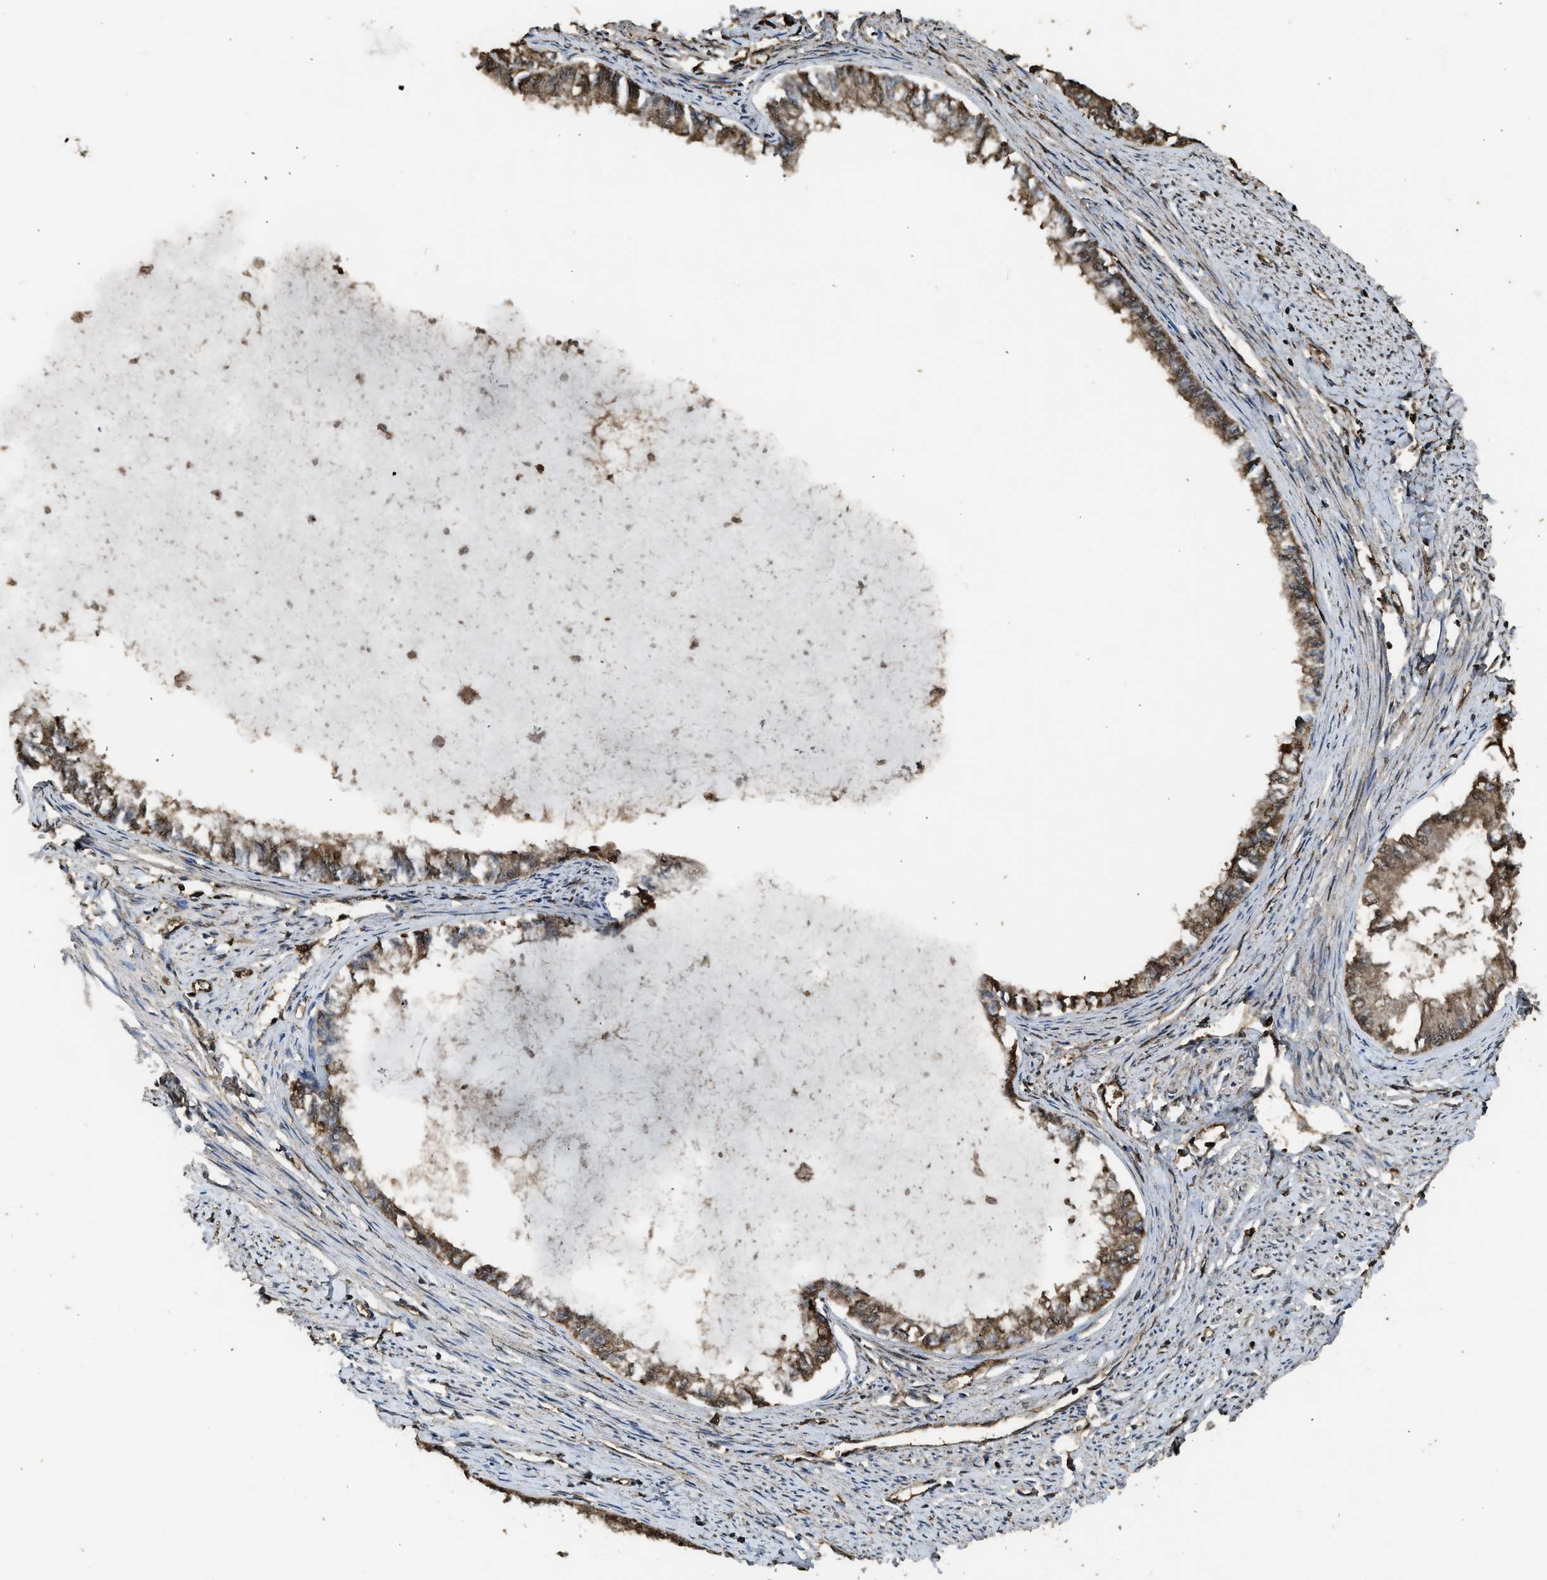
{"staining": {"intensity": "moderate", "quantity": ">75%", "location": "cytoplasmic/membranous"}, "tissue": "endometrial cancer", "cell_type": "Tumor cells", "image_type": "cancer", "snomed": [{"axis": "morphology", "description": "Adenocarcinoma, NOS"}, {"axis": "topography", "description": "Endometrium"}], "caption": "Tumor cells demonstrate moderate cytoplasmic/membranous expression in approximately >75% of cells in endometrial cancer (adenocarcinoma).", "gene": "MYBL2", "patient": {"sex": "female", "age": 86}}